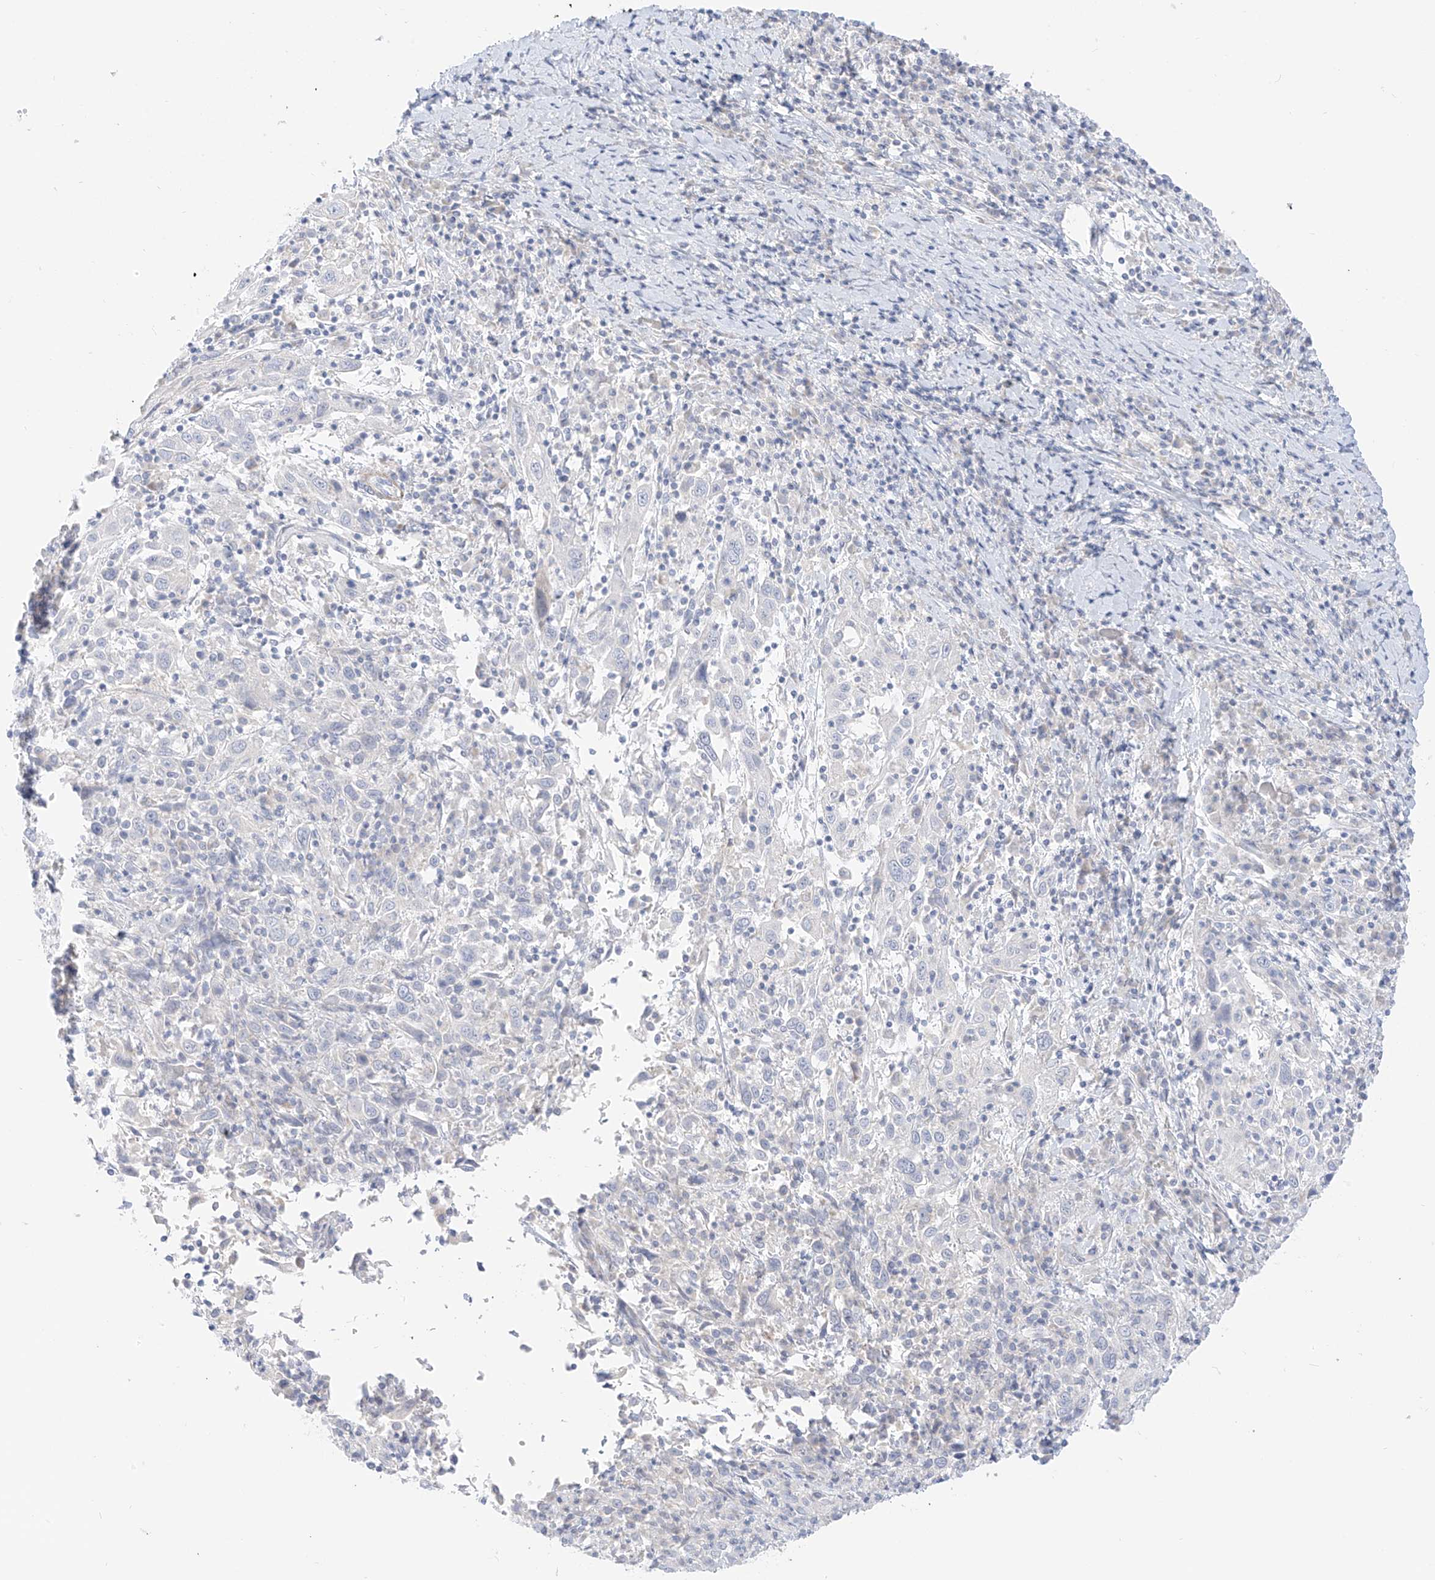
{"staining": {"intensity": "negative", "quantity": "none", "location": "none"}, "tissue": "cervical cancer", "cell_type": "Tumor cells", "image_type": "cancer", "snomed": [{"axis": "morphology", "description": "Squamous cell carcinoma, NOS"}, {"axis": "topography", "description": "Cervix"}], "caption": "DAB immunohistochemical staining of squamous cell carcinoma (cervical) displays no significant positivity in tumor cells.", "gene": "ST3GAL5", "patient": {"sex": "female", "age": 46}}